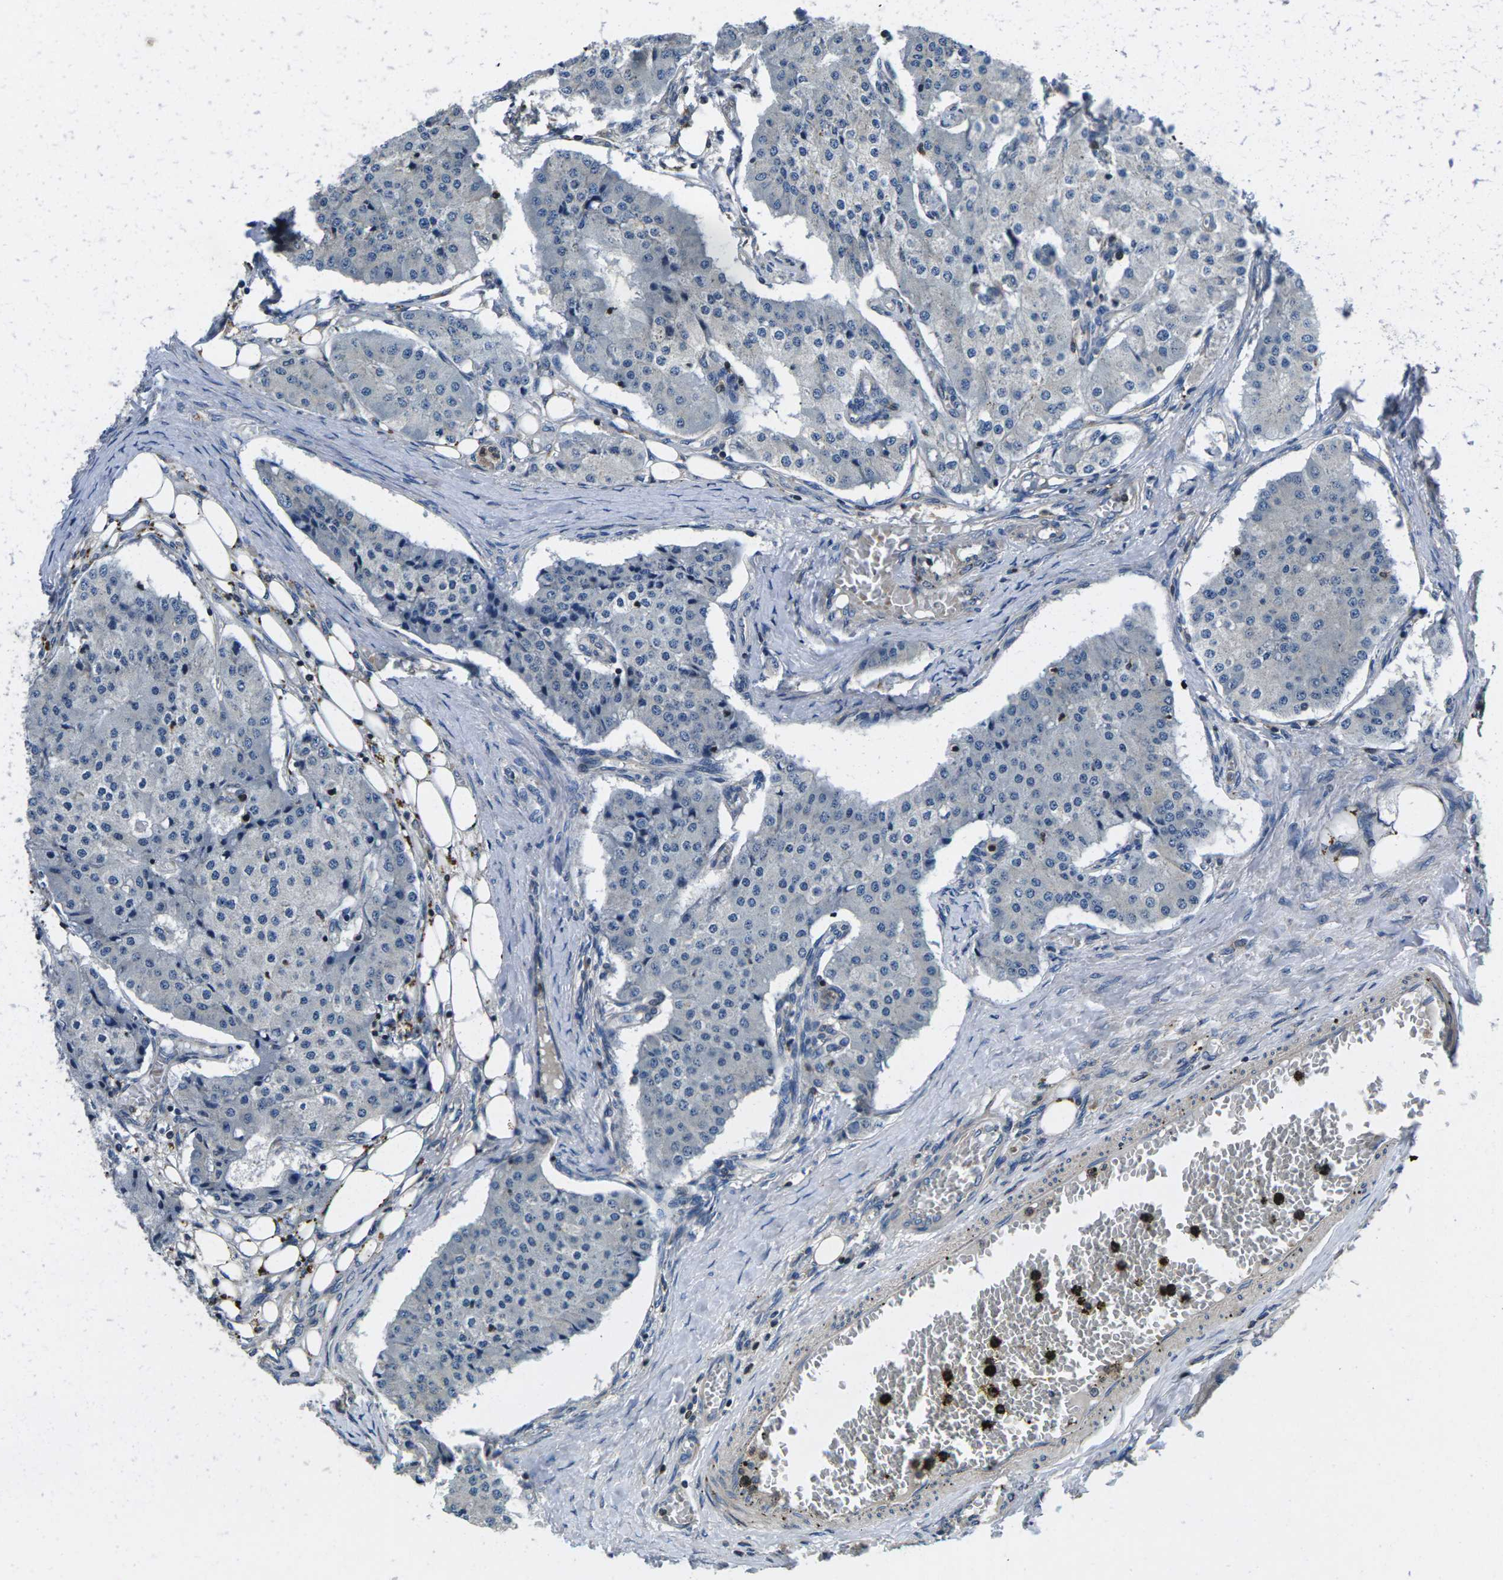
{"staining": {"intensity": "negative", "quantity": "none", "location": "none"}, "tissue": "carcinoid", "cell_type": "Tumor cells", "image_type": "cancer", "snomed": [{"axis": "morphology", "description": "Carcinoid, malignant, NOS"}, {"axis": "topography", "description": "Colon"}], "caption": "There is no significant staining in tumor cells of carcinoid (malignant). (DAB (3,3'-diaminobenzidine) IHC with hematoxylin counter stain).", "gene": "PLCE1", "patient": {"sex": "female", "age": 52}}